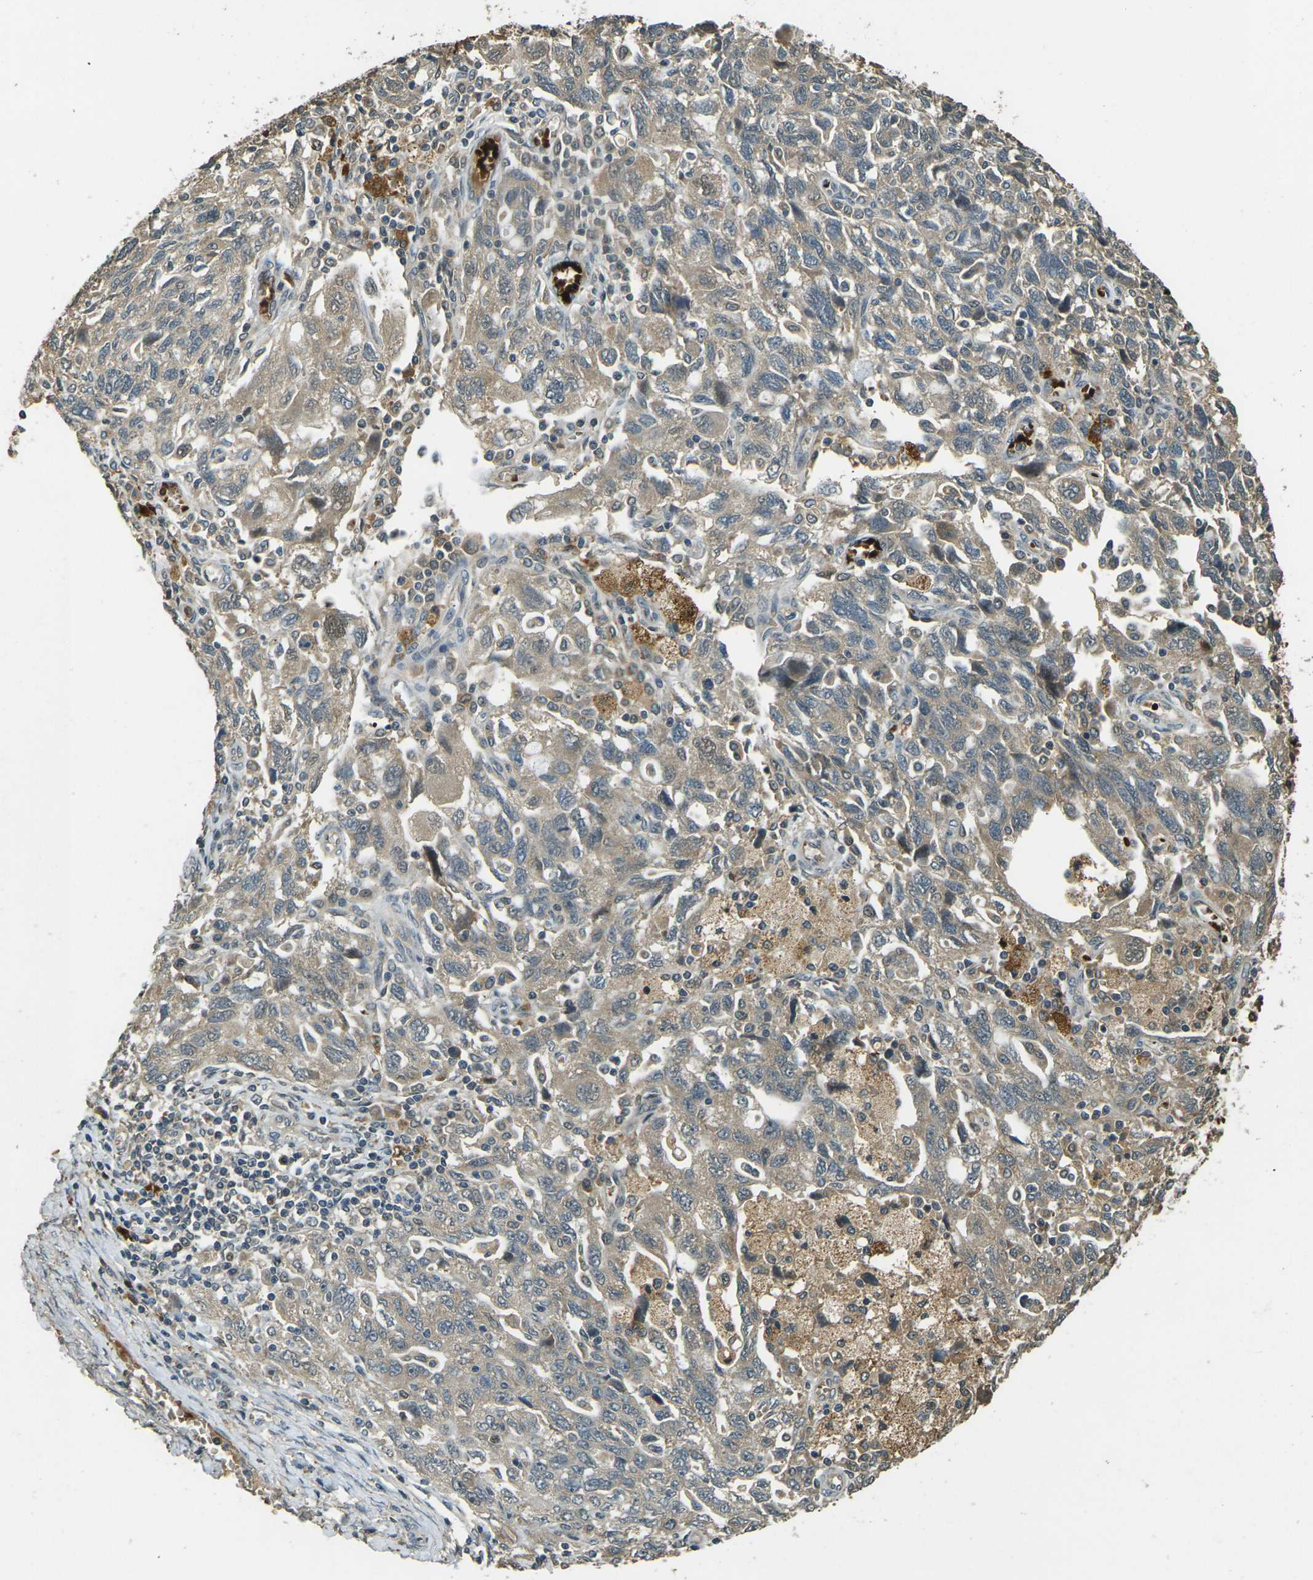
{"staining": {"intensity": "weak", "quantity": ">75%", "location": "cytoplasmic/membranous"}, "tissue": "ovarian cancer", "cell_type": "Tumor cells", "image_type": "cancer", "snomed": [{"axis": "morphology", "description": "Carcinoma, NOS"}, {"axis": "morphology", "description": "Cystadenocarcinoma, serous, NOS"}, {"axis": "topography", "description": "Ovary"}], "caption": "This histopathology image reveals immunohistochemistry staining of human ovarian carcinoma, with low weak cytoplasmic/membranous positivity in approximately >75% of tumor cells.", "gene": "TOR1A", "patient": {"sex": "female", "age": 69}}